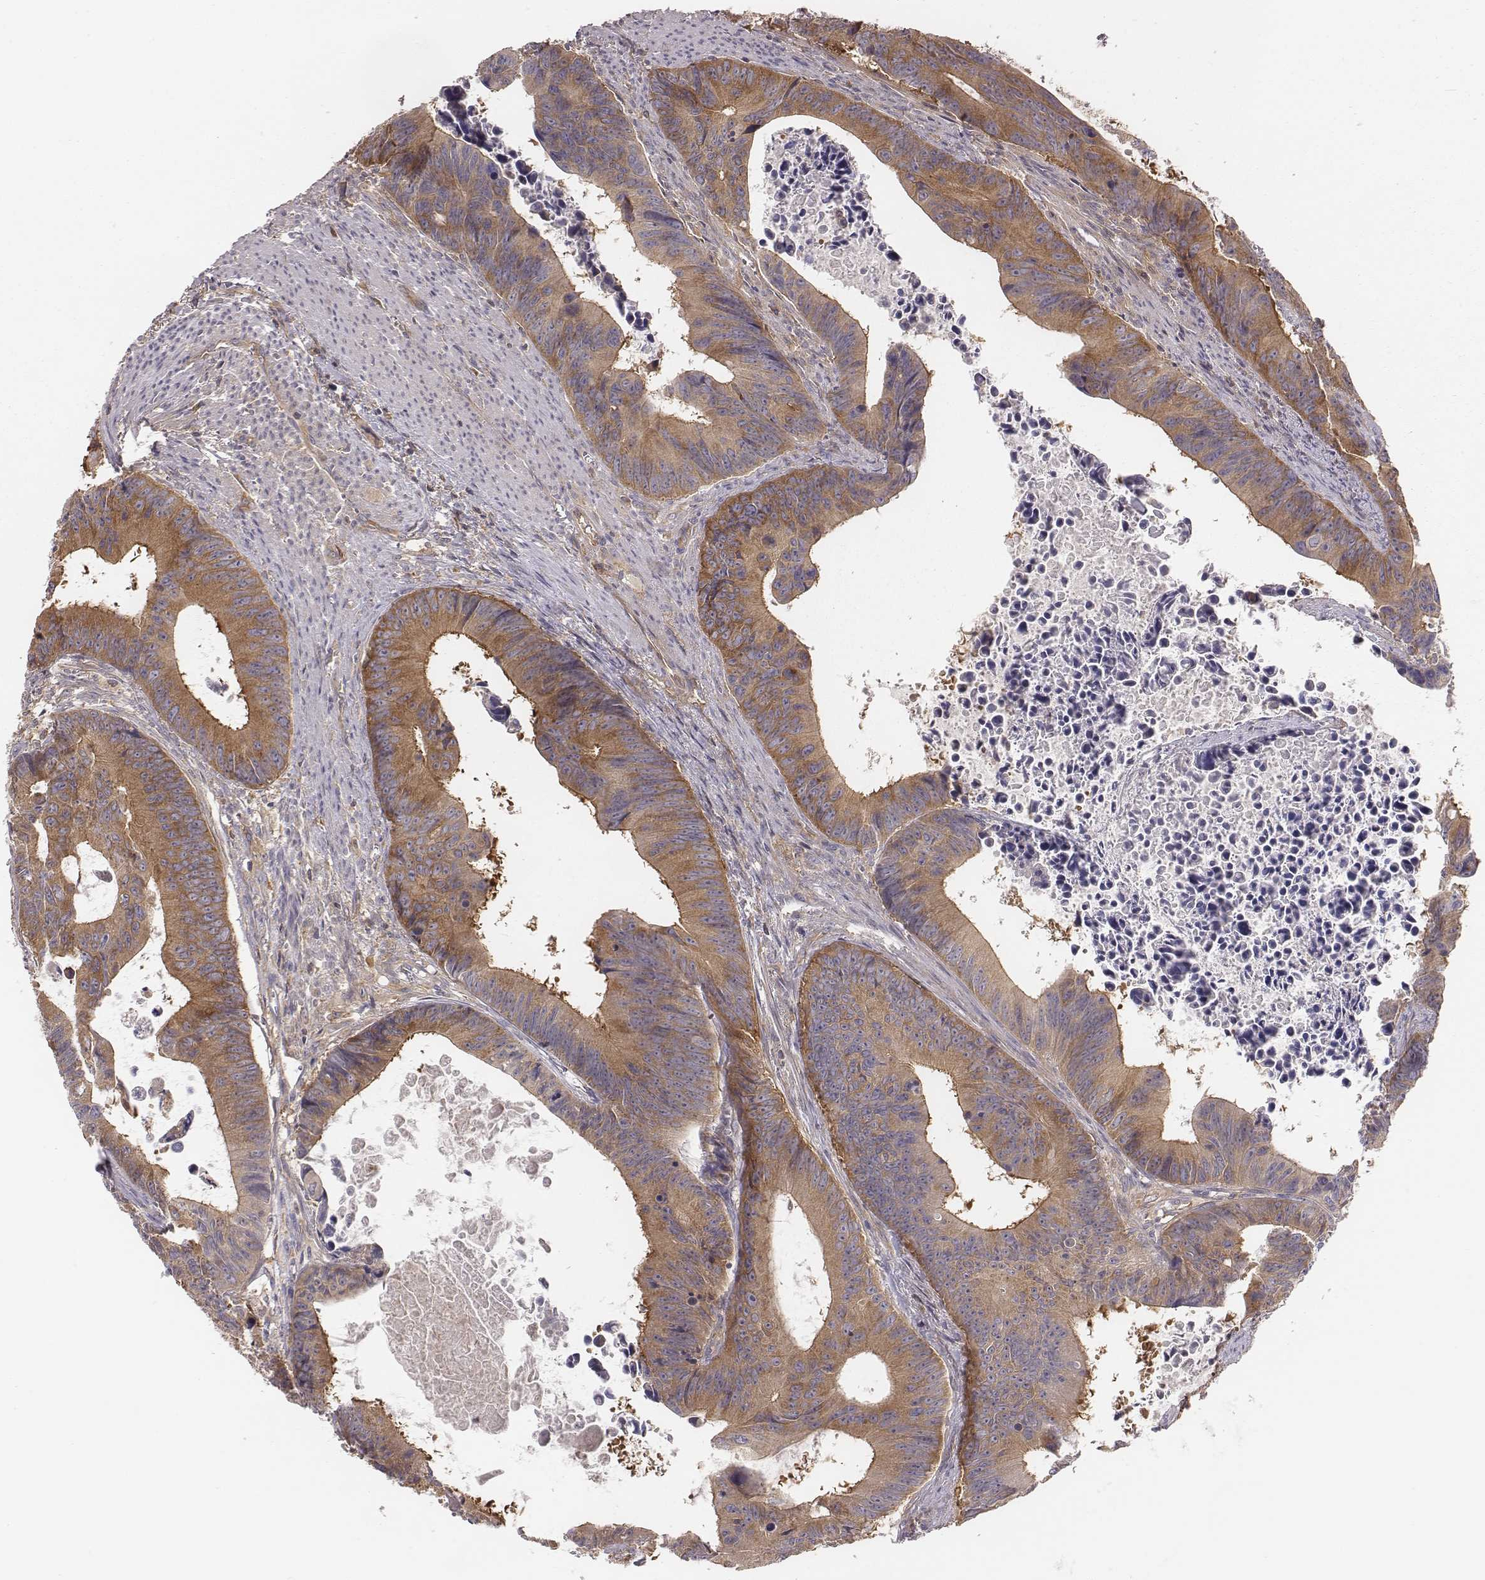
{"staining": {"intensity": "moderate", "quantity": ">75%", "location": "cytoplasmic/membranous"}, "tissue": "colorectal cancer", "cell_type": "Tumor cells", "image_type": "cancer", "snomed": [{"axis": "morphology", "description": "Adenocarcinoma, NOS"}, {"axis": "topography", "description": "Colon"}], "caption": "Protein expression analysis of human colorectal cancer reveals moderate cytoplasmic/membranous staining in approximately >75% of tumor cells. The protein of interest is shown in brown color, while the nuclei are stained blue.", "gene": "CAD", "patient": {"sex": "female", "age": 87}}